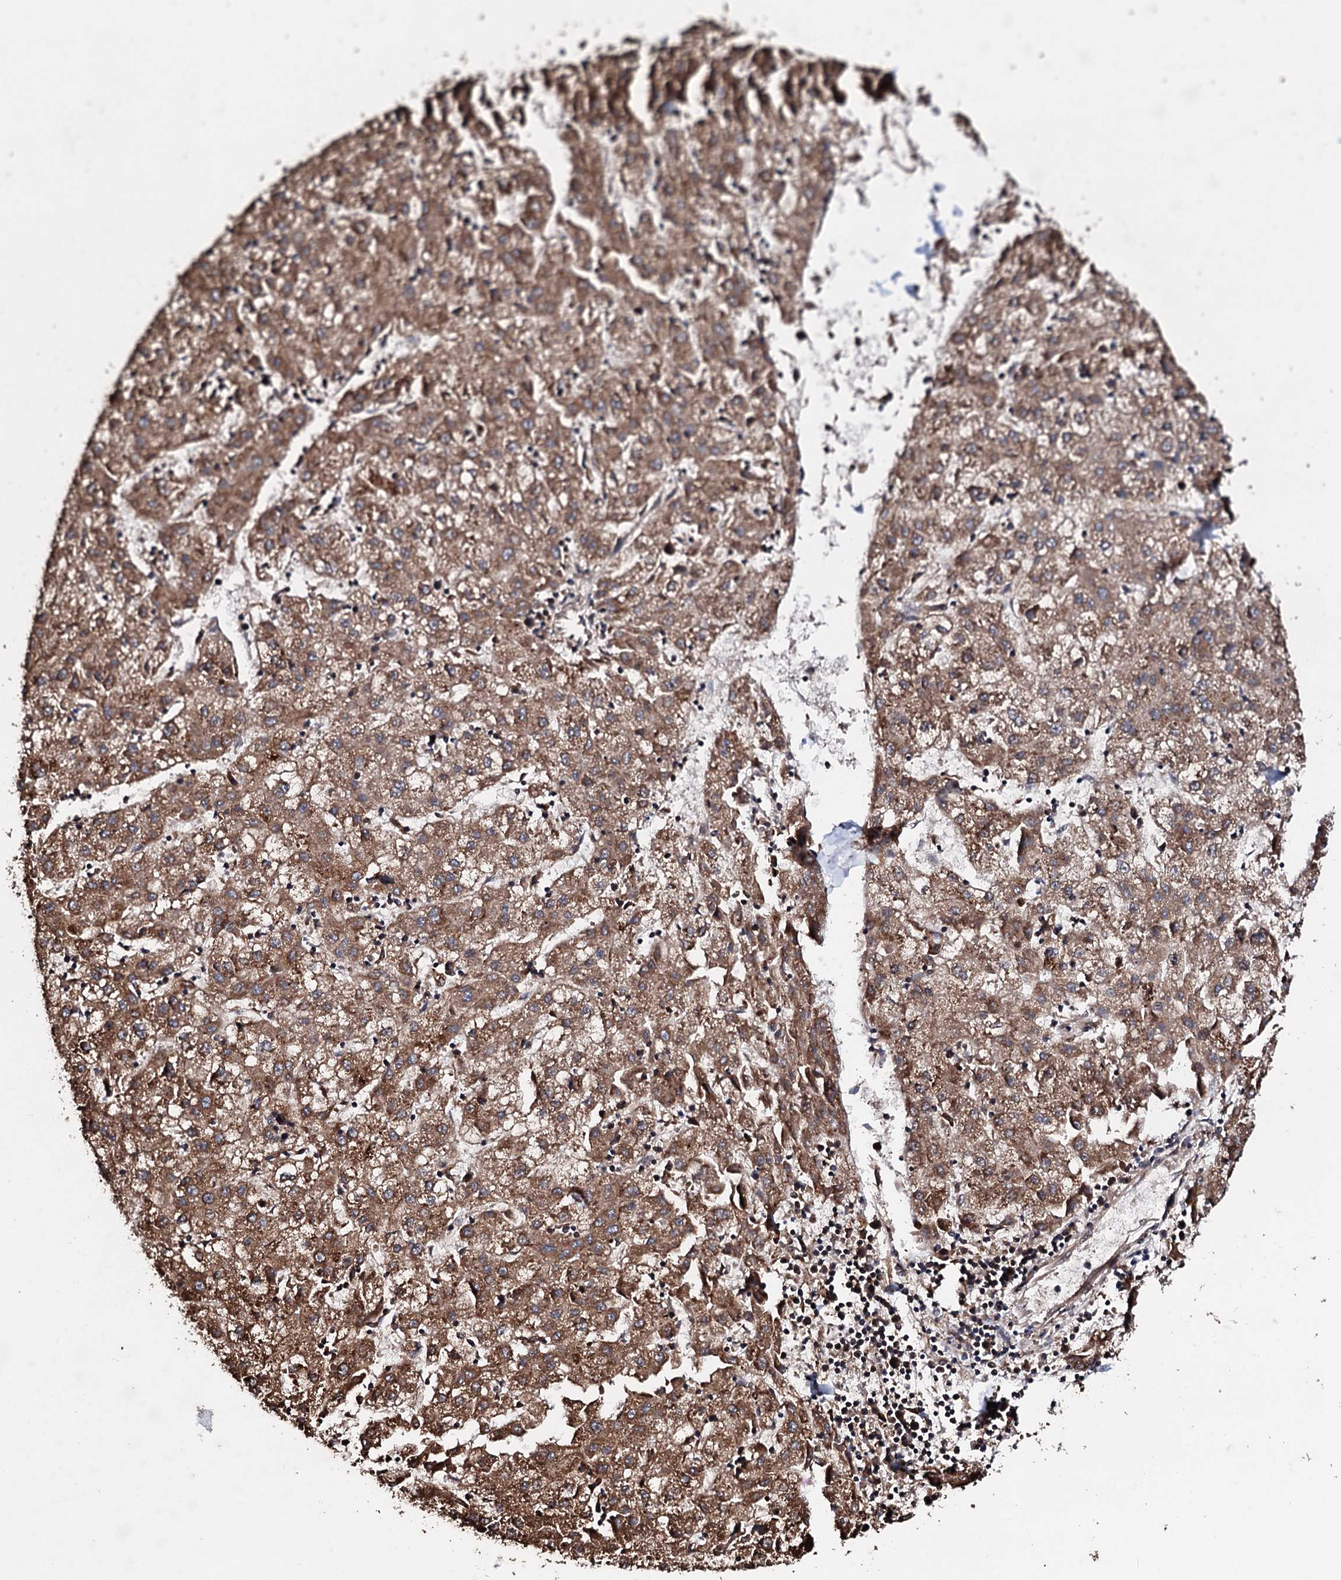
{"staining": {"intensity": "moderate", "quantity": ">75%", "location": "cytoplasmic/membranous"}, "tissue": "liver cancer", "cell_type": "Tumor cells", "image_type": "cancer", "snomed": [{"axis": "morphology", "description": "Carcinoma, Hepatocellular, NOS"}, {"axis": "topography", "description": "Liver"}], "caption": "Tumor cells exhibit moderate cytoplasmic/membranous positivity in approximately >75% of cells in liver cancer. The staining is performed using DAB (3,3'-diaminobenzidine) brown chromogen to label protein expression. The nuclei are counter-stained blue using hematoxylin.", "gene": "CKAP5", "patient": {"sex": "male", "age": 72}}